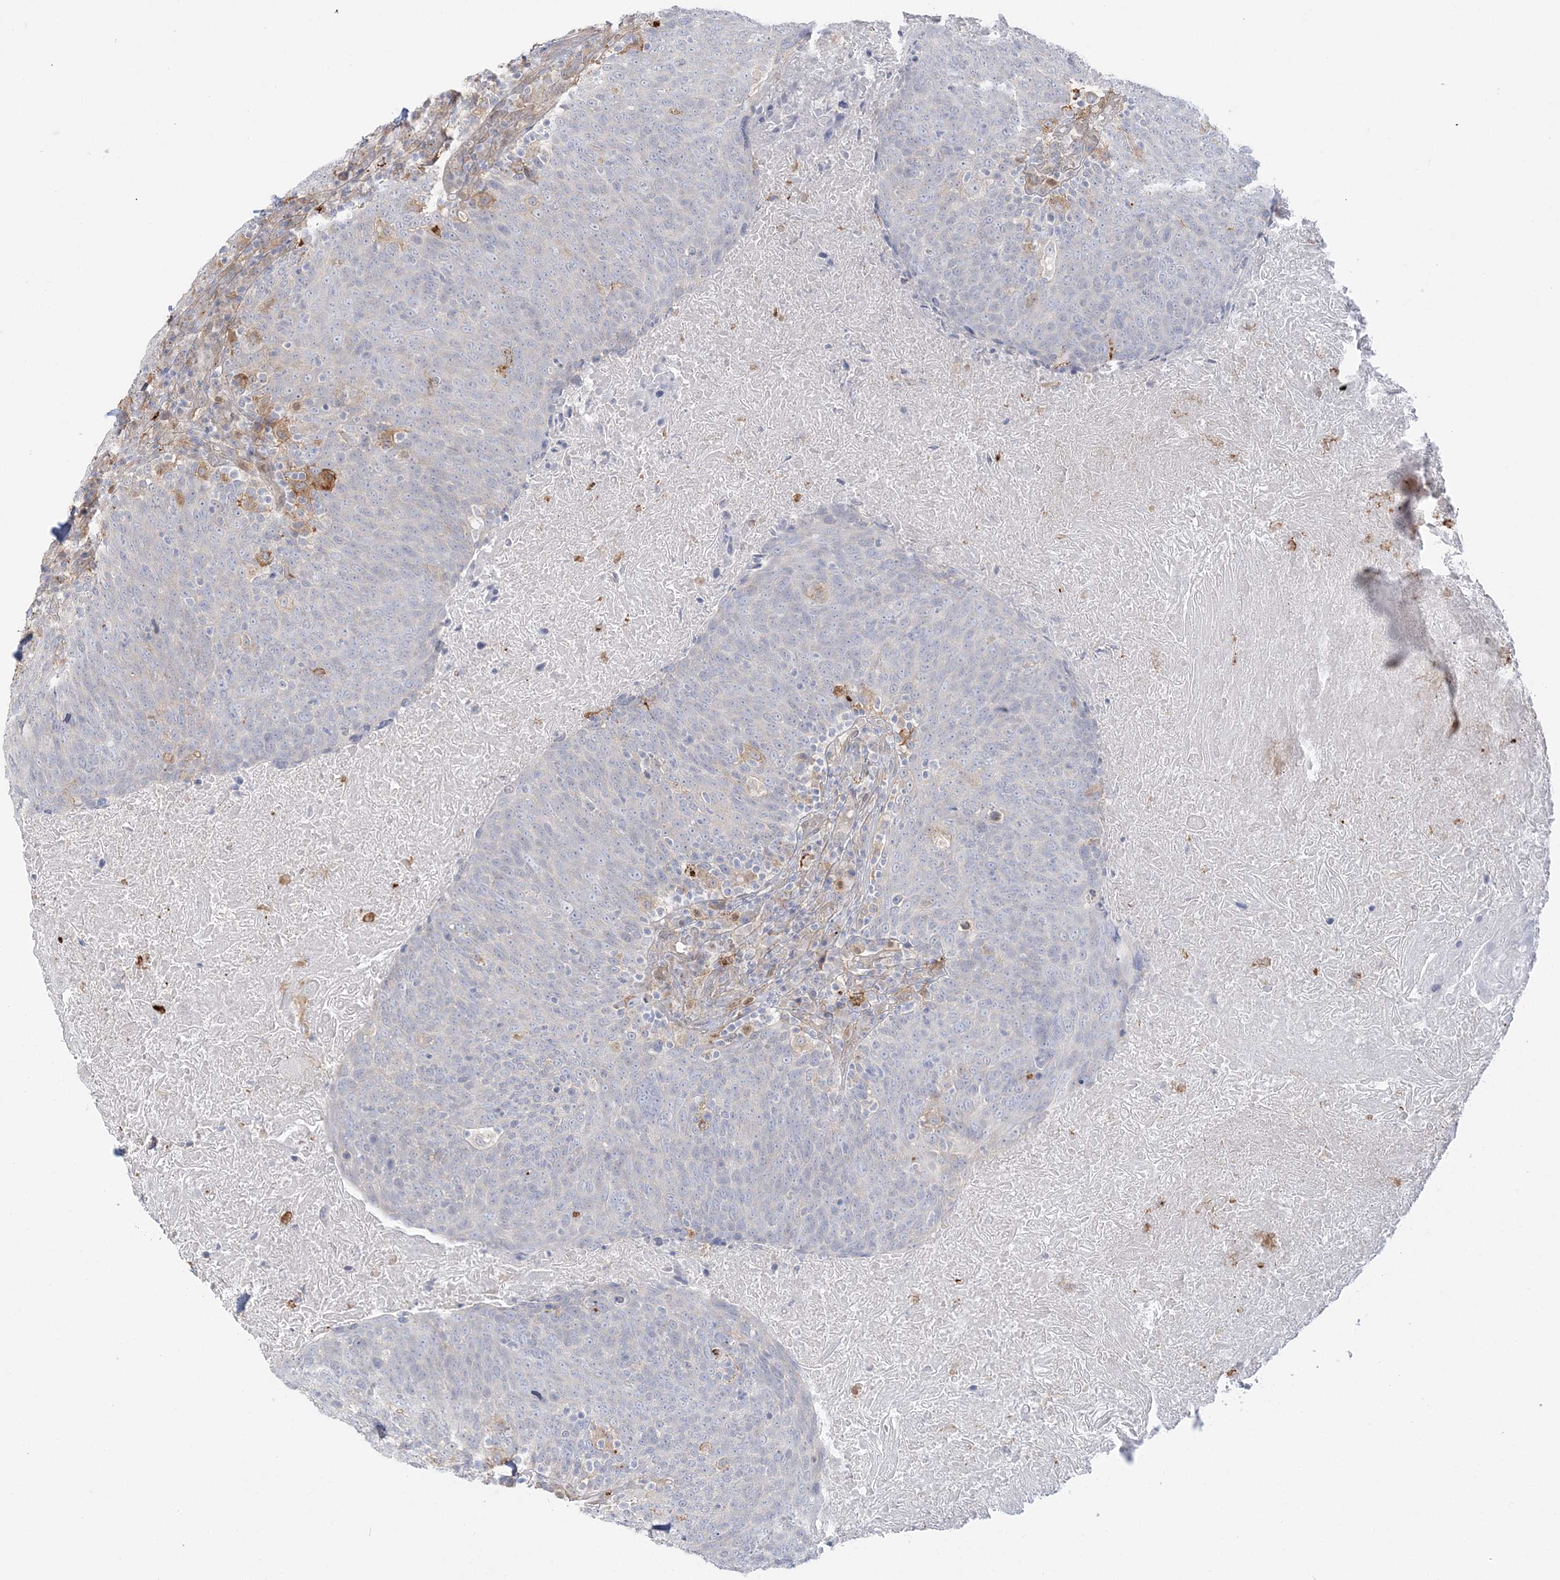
{"staining": {"intensity": "negative", "quantity": "none", "location": "none"}, "tissue": "head and neck cancer", "cell_type": "Tumor cells", "image_type": "cancer", "snomed": [{"axis": "morphology", "description": "Squamous cell carcinoma, NOS"}, {"axis": "morphology", "description": "Squamous cell carcinoma, metastatic, NOS"}, {"axis": "topography", "description": "Lymph node"}, {"axis": "topography", "description": "Head-Neck"}], "caption": "There is no significant positivity in tumor cells of head and neck cancer (metastatic squamous cell carcinoma).", "gene": "HAAO", "patient": {"sex": "male", "age": 62}}